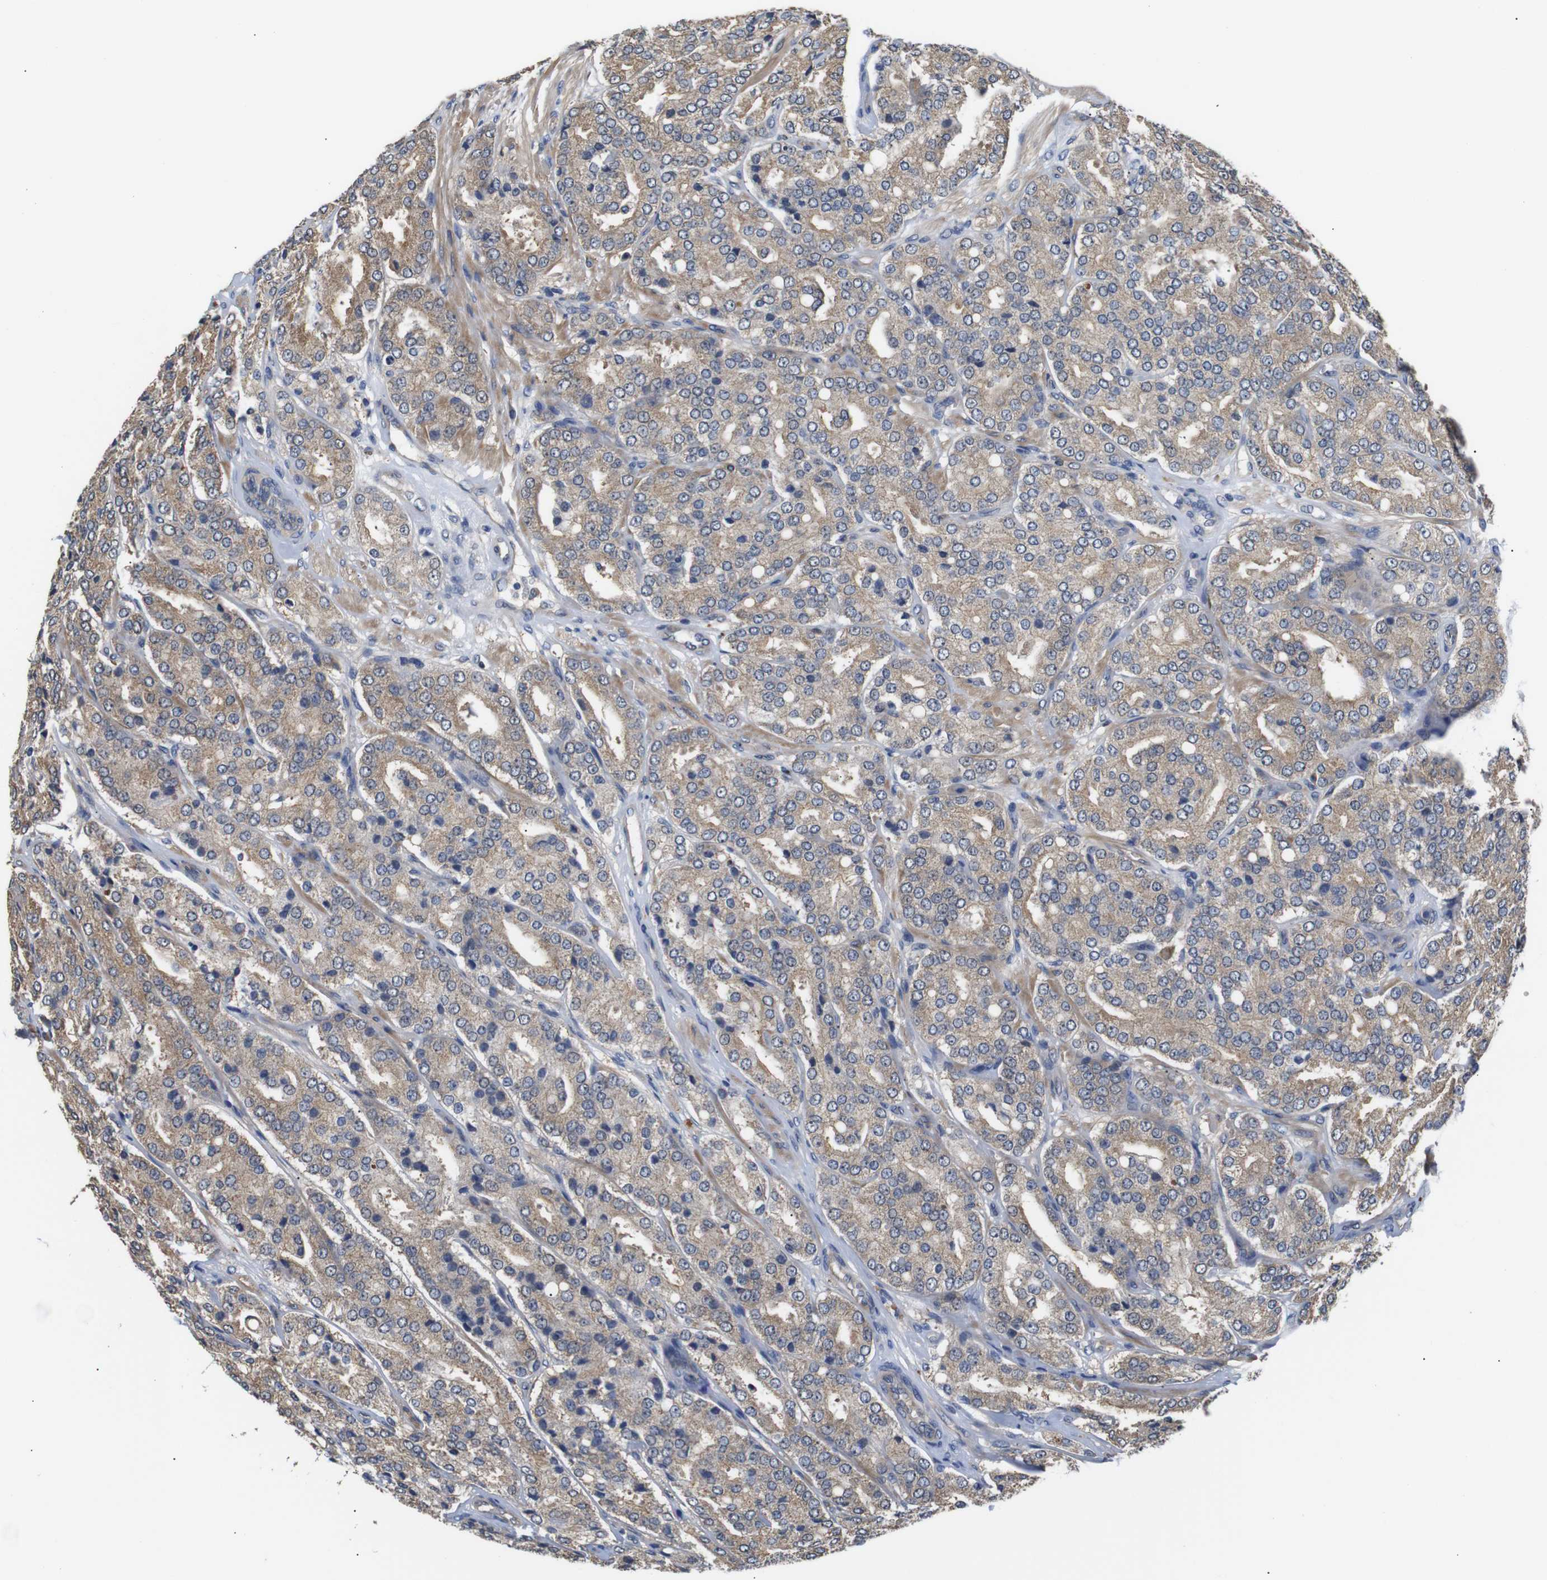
{"staining": {"intensity": "weak", "quantity": "25%-75%", "location": "cytoplasmic/membranous"}, "tissue": "prostate cancer", "cell_type": "Tumor cells", "image_type": "cancer", "snomed": [{"axis": "morphology", "description": "Adenocarcinoma, High grade"}, {"axis": "topography", "description": "Prostate"}], "caption": "Immunohistochemistry image of neoplastic tissue: prostate cancer (adenocarcinoma (high-grade)) stained using IHC shows low levels of weak protein expression localized specifically in the cytoplasmic/membranous of tumor cells, appearing as a cytoplasmic/membranous brown color.", "gene": "DDR1", "patient": {"sex": "male", "age": 65}}